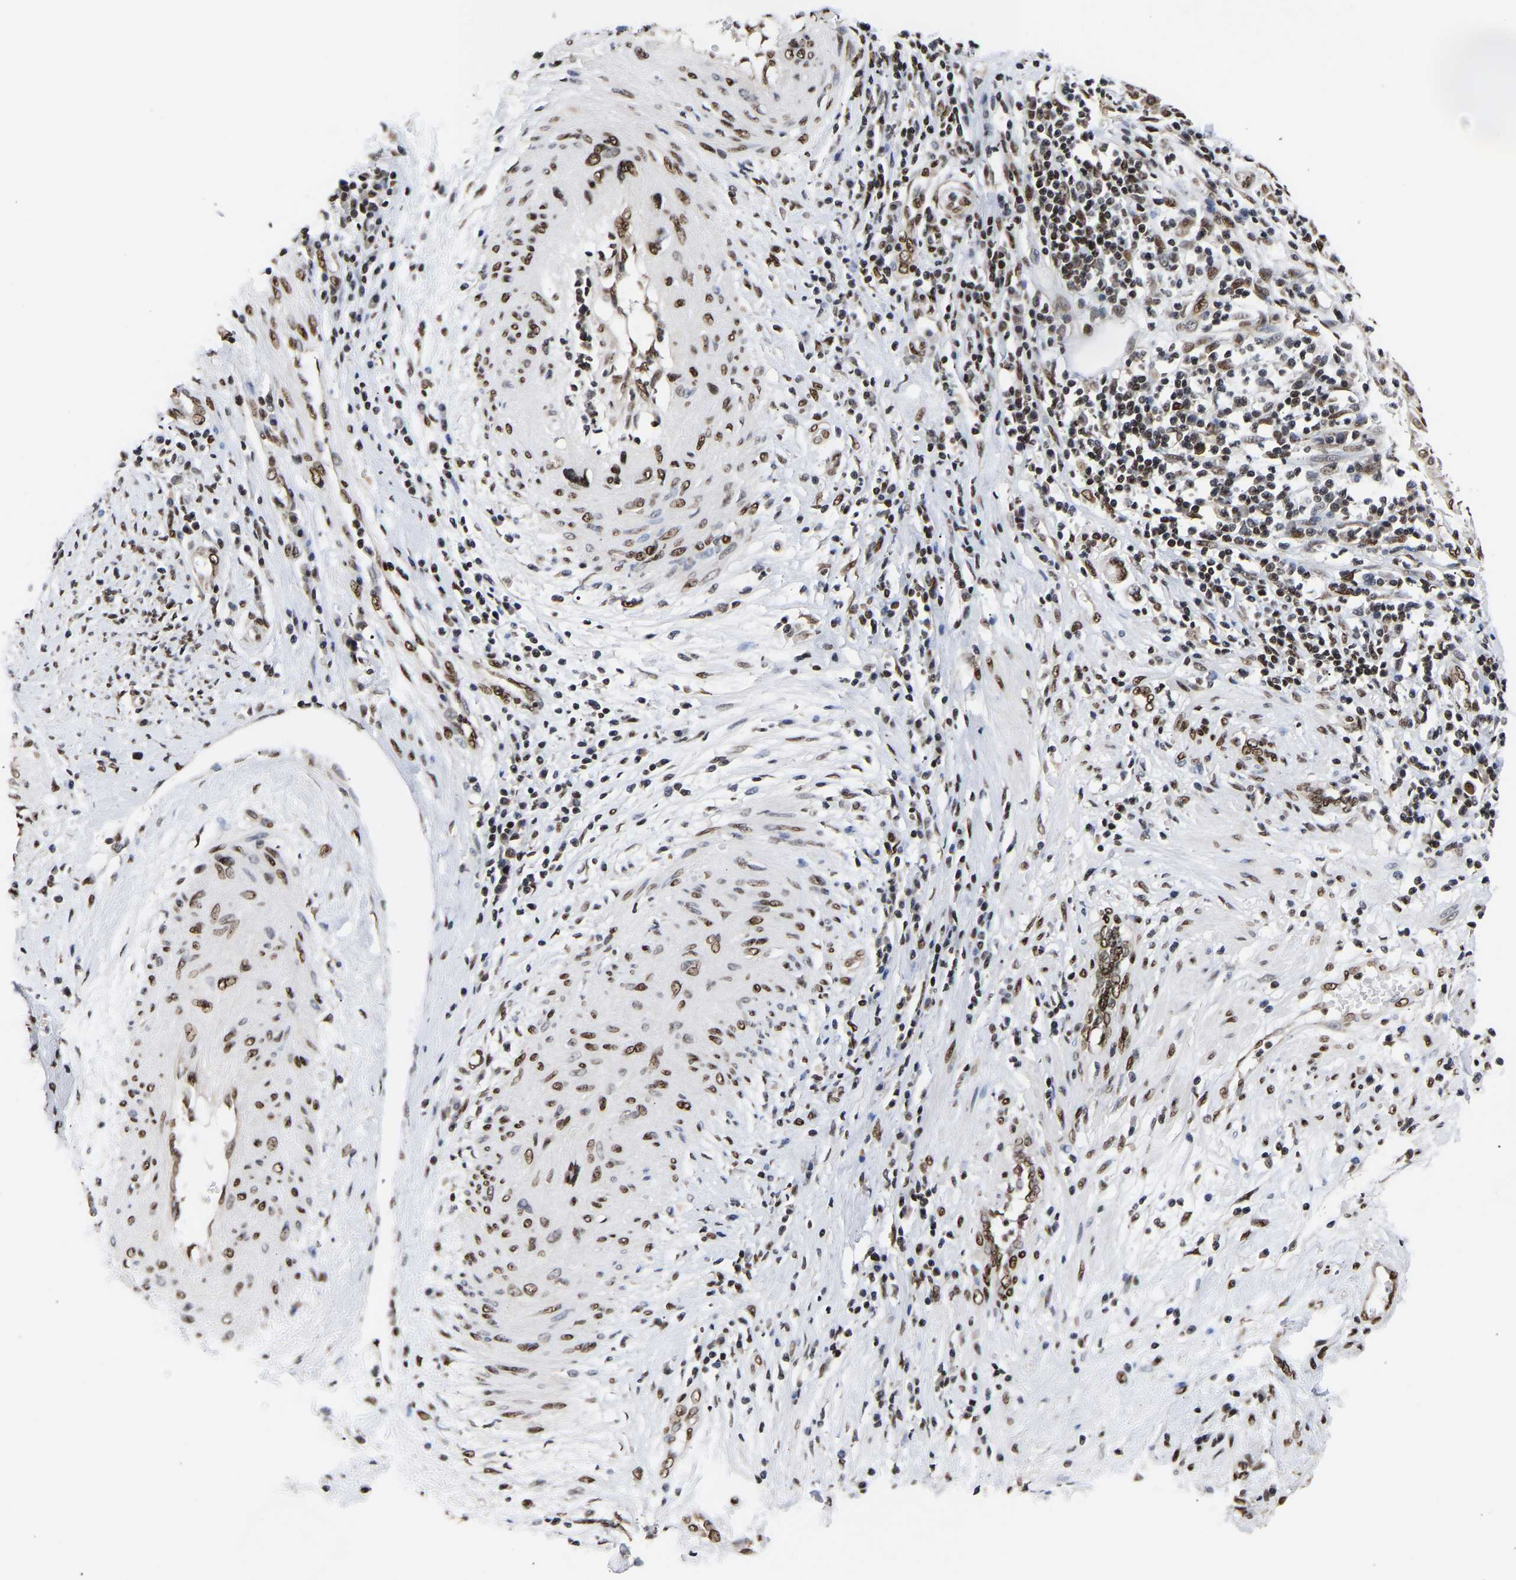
{"staining": {"intensity": "strong", "quantity": ">75%", "location": "nuclear"}, "tissue": "cervical cancer", "cell_type": "Tumor cells", "image_type": "cancer", "snomed": [{"axis": "morphology", "description": "Normal tissue, NOS"}, {"axis": "morphology", "description": "Squamous cell carcinoma, NOS"}, {"axis": "topography", "description": "Cervix"}], "caption": "Human cervical cancer (squamous cell carcinoma) stained with a brown dye reveals strong nuclear positive positivity in approximately >75% of tumor cells.", "gene": "PSIP1", "patient": {"sex": "female", "age": 39}}